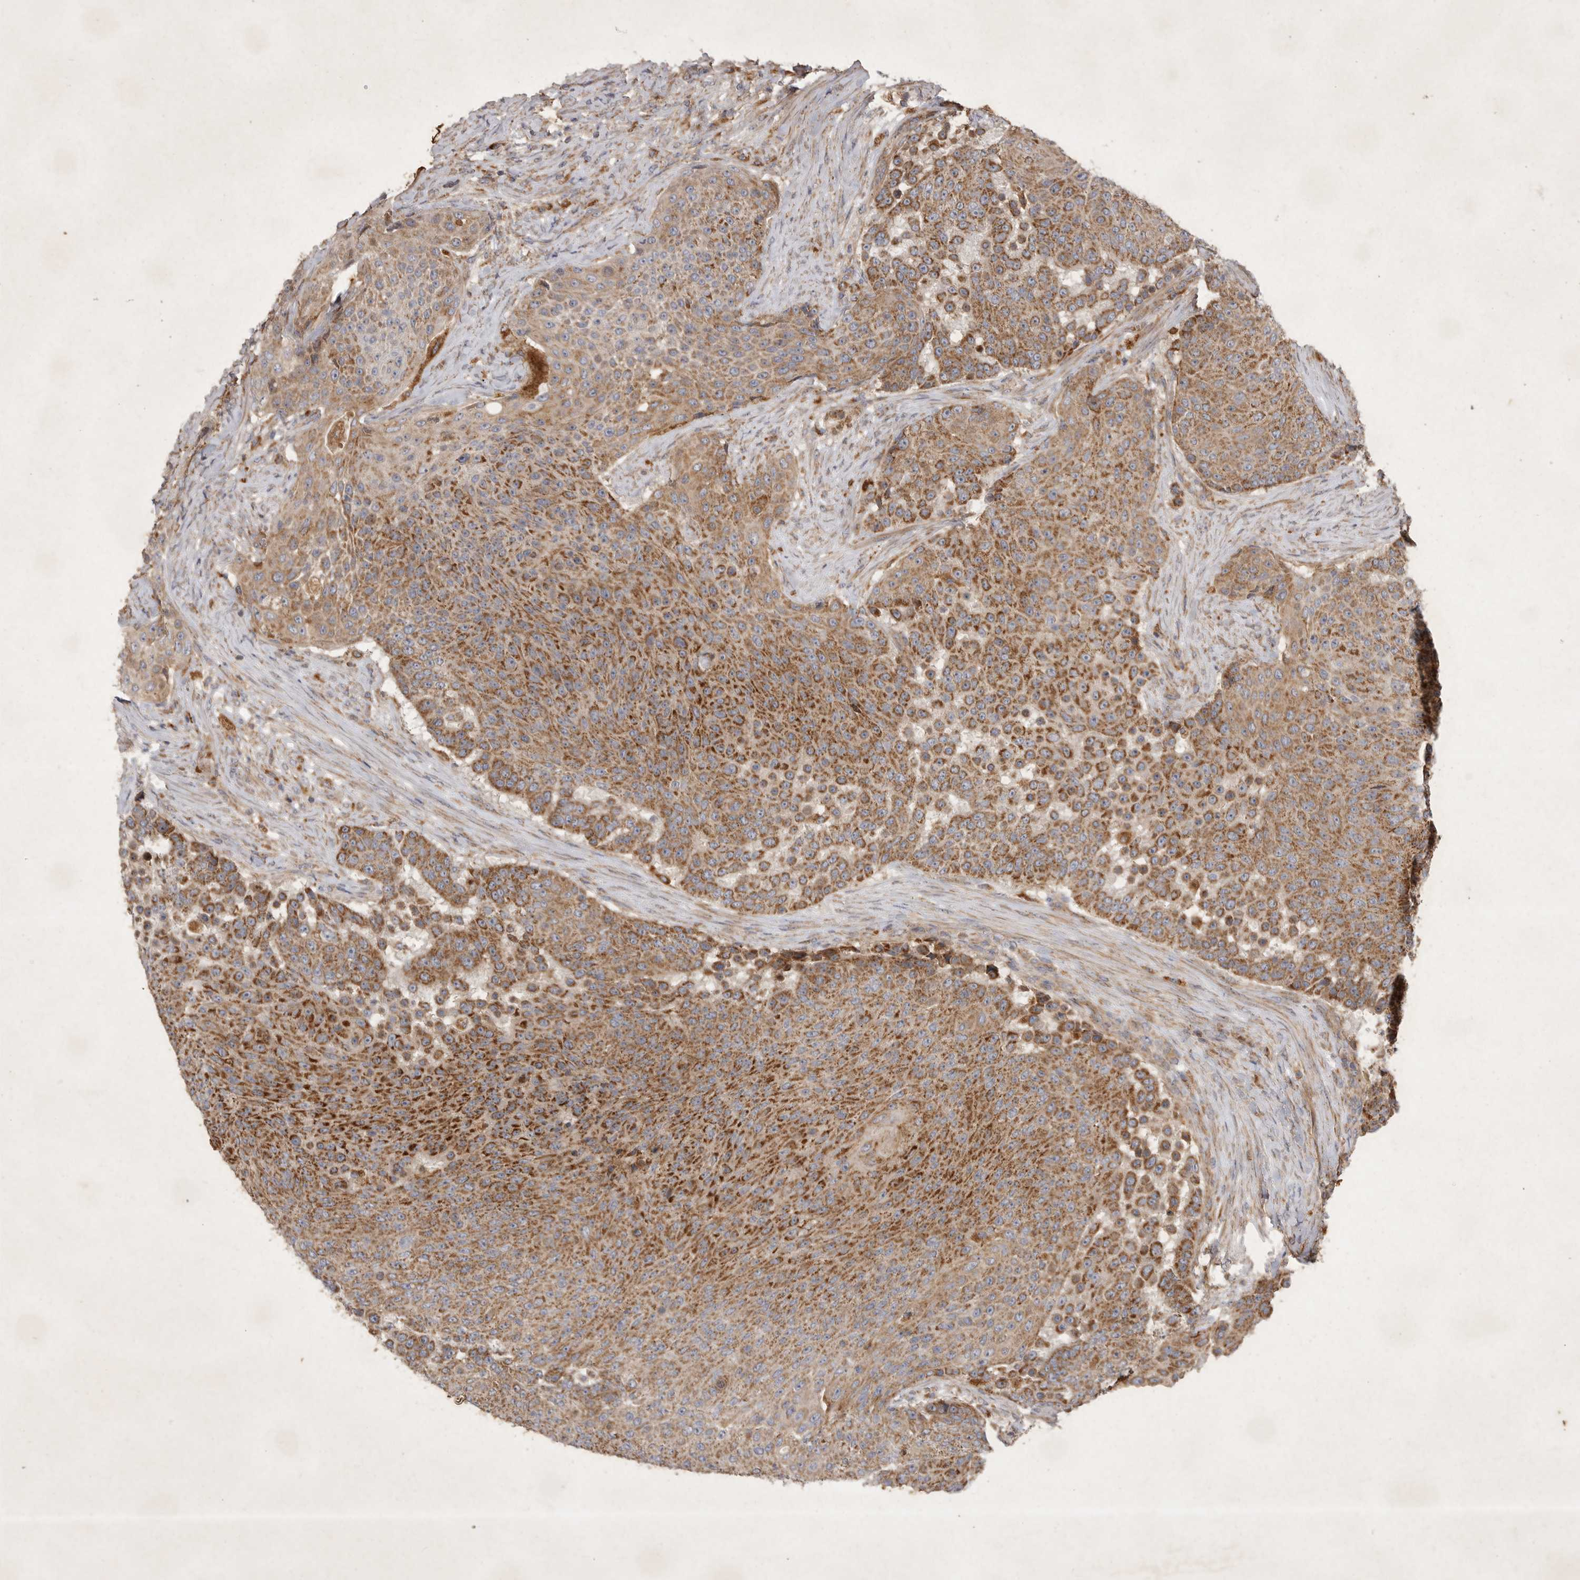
{"staining": {"intensity": "moderate", "quantity": ">75%", "location": "cytoplasmic/membranous"}, "tissue": "urothelial cancer", "cell_type": "Tumor cells", "image_type": "cancer", "snomed": [{"axis": "morphology", "description": "Urothelial carcinoma, High grade"}, {"axis": "topography", "description": "Urinary bladder"}], "caption": "Brown immunohistochemical staining in urothelial cancer demonstrates moderate cytoplasmic/membranous expression in about >75% of tumor cells.", "gene": "MRPL41", "patient": {"sex": "female", "age": 63}}